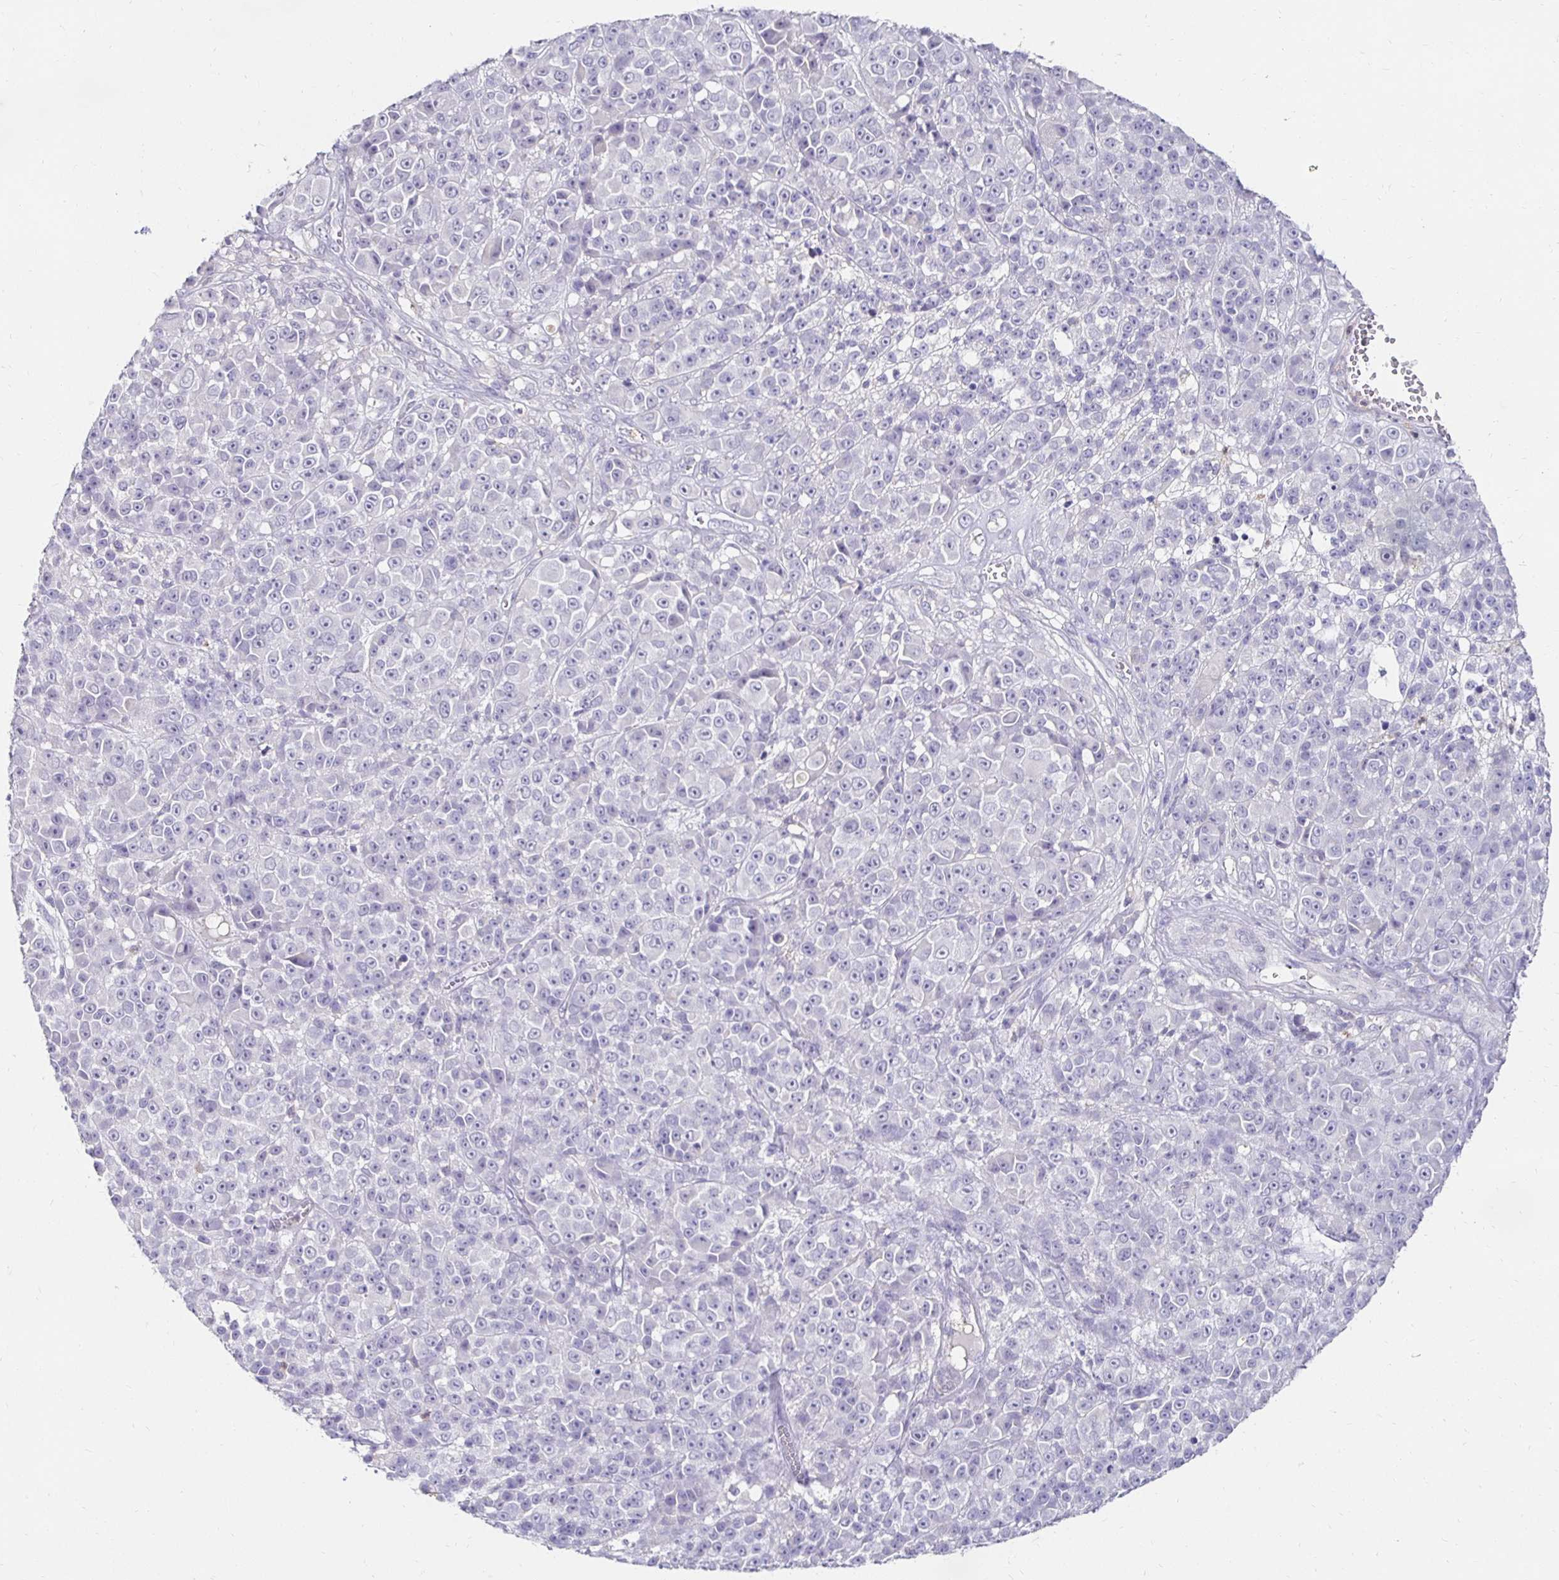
{"staining": {"intensity": "negative", "quantity": "none", "location": "none"}, "tissue": "melanoma", "cell_type": "Tumor cells", "image_type": "cancer", "snomed": [{"axis": "morphology", "description": "Malignant melanoma, NOS"}, {"axis": "topography", "description": "Skin"}, {"axis": "topography", "description": "Skin of back"}], "caption": "Immunohistochemical staining of human malignant melanoma exhibits no significant positivity in tumor cells.", "gene": "GK2", "patient": {"sex": "male", "age": 91}}